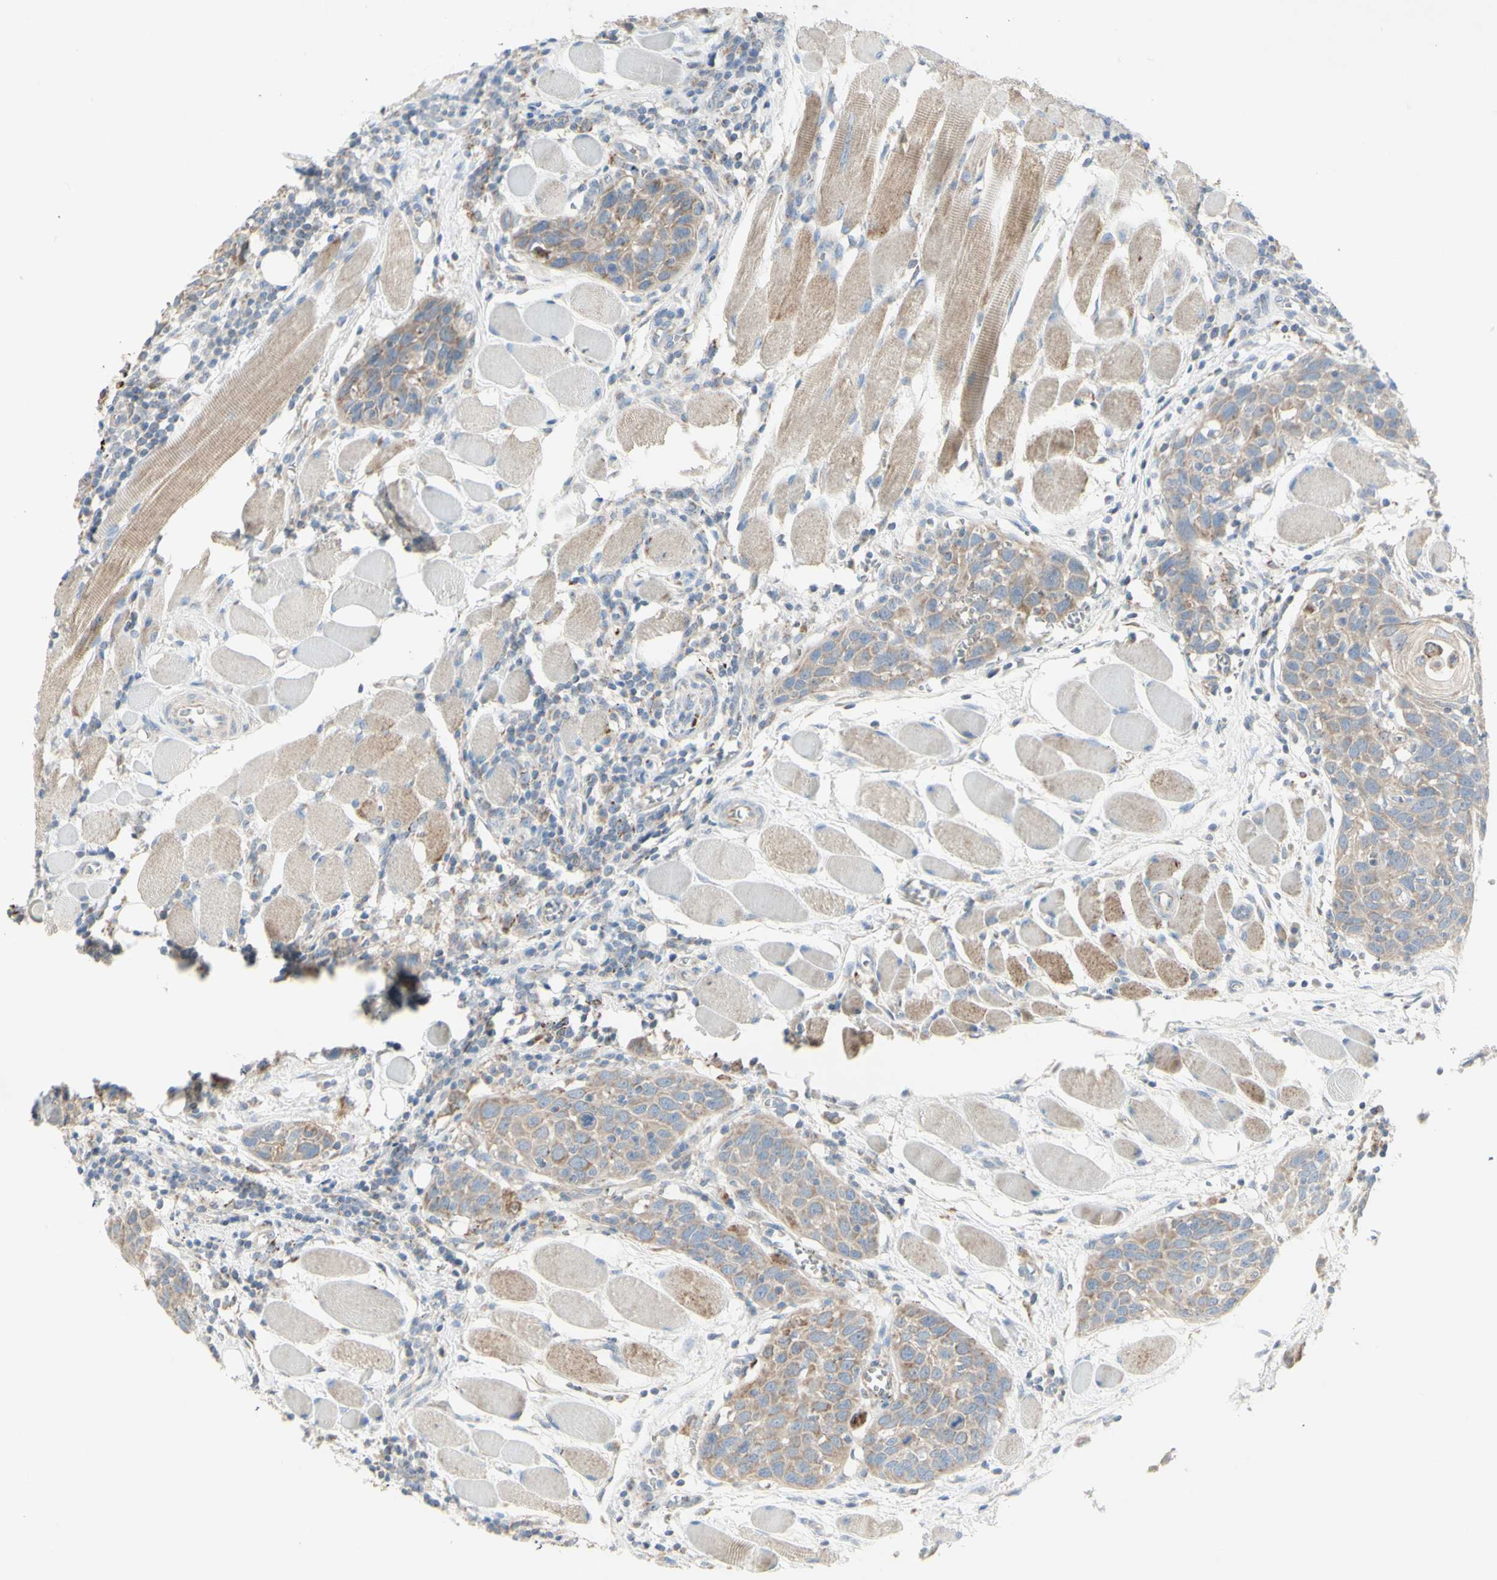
{"staining": {"intensity": "weak", "quantity": "25%-75%", "location": "cytoplasmic/membranous"}, "tissue": "head and neck cancer", "cell_type": "Tumor cells", "image_type": "cancer", "snomed": [{"axis": "morphology", "description": "Squamous cell carcinoma, NOS"}, {"axis": "topography", "description": "Oral tissue"}, {"axis": "topography", "description": "Head-Neck"}], "caption": "Immunohistochemical staining of squamous cell carcinoma (head and neck) exhibits weak cytoplasmic/membranous protein positivity in about 25%-75% of tumor cells.", "gene": "CNTNAP1", "patient": {"sex": "female", "age": 50}}